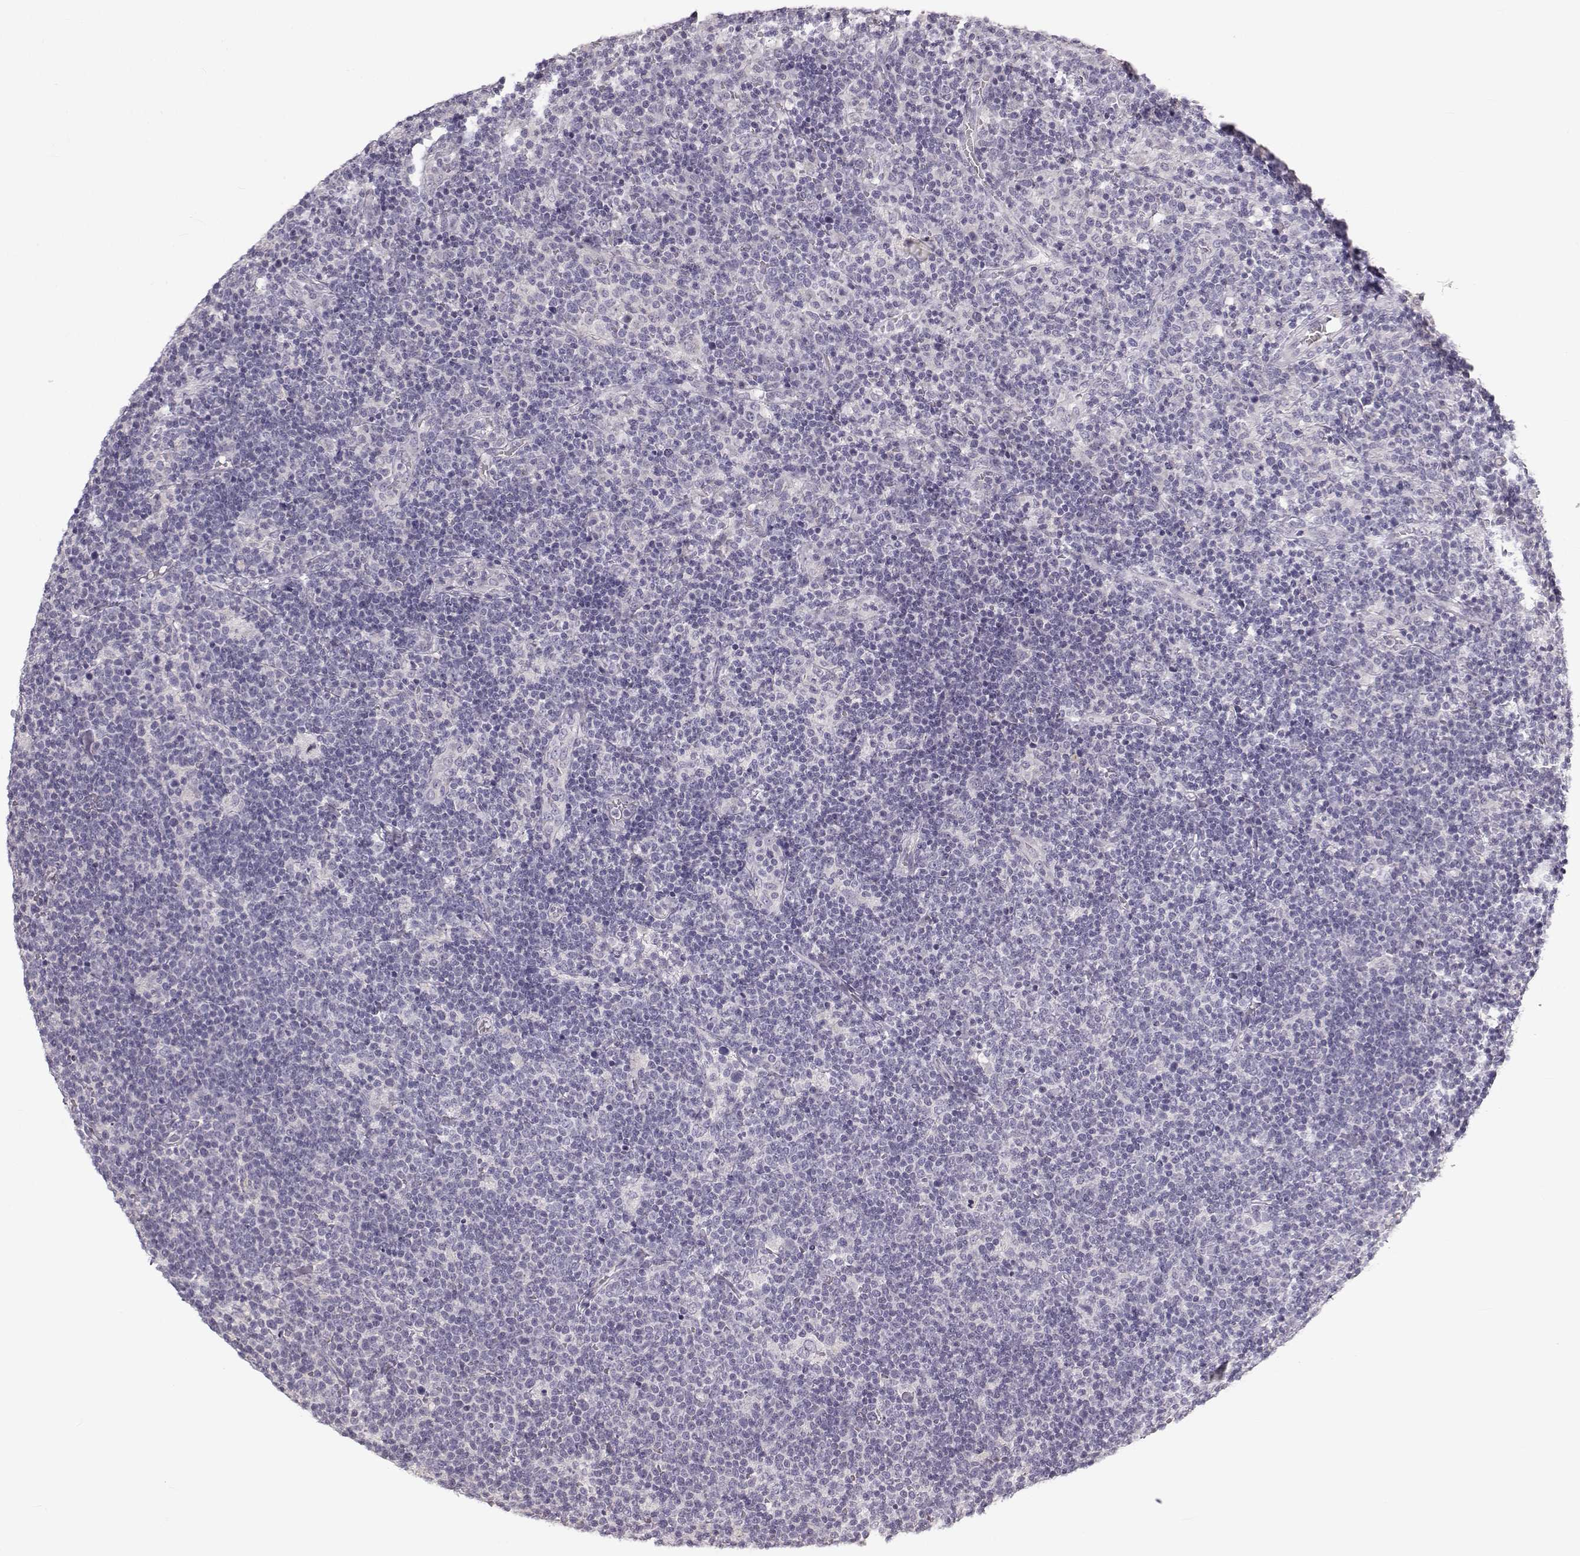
{"staining": {"intensity": "negative", "quantity": "none", "location": "none"}, "tissue": "lymphoma", "cell_type": "Tumor cells", "image_type": "cancer", "snomed": [{"axis": "morphology", "description": "Malignant lymphoma, non-Hodgkin's type, High grade"}, {"axis": "topography", "description": "Lymph node"}], "caption": "Tumor cells show no significant protein staining in malignant lymphoma, non-Hodgkin's type (high-grade).", "gene": "OIP5", "patient": {"sex": "male", "age": 61}}